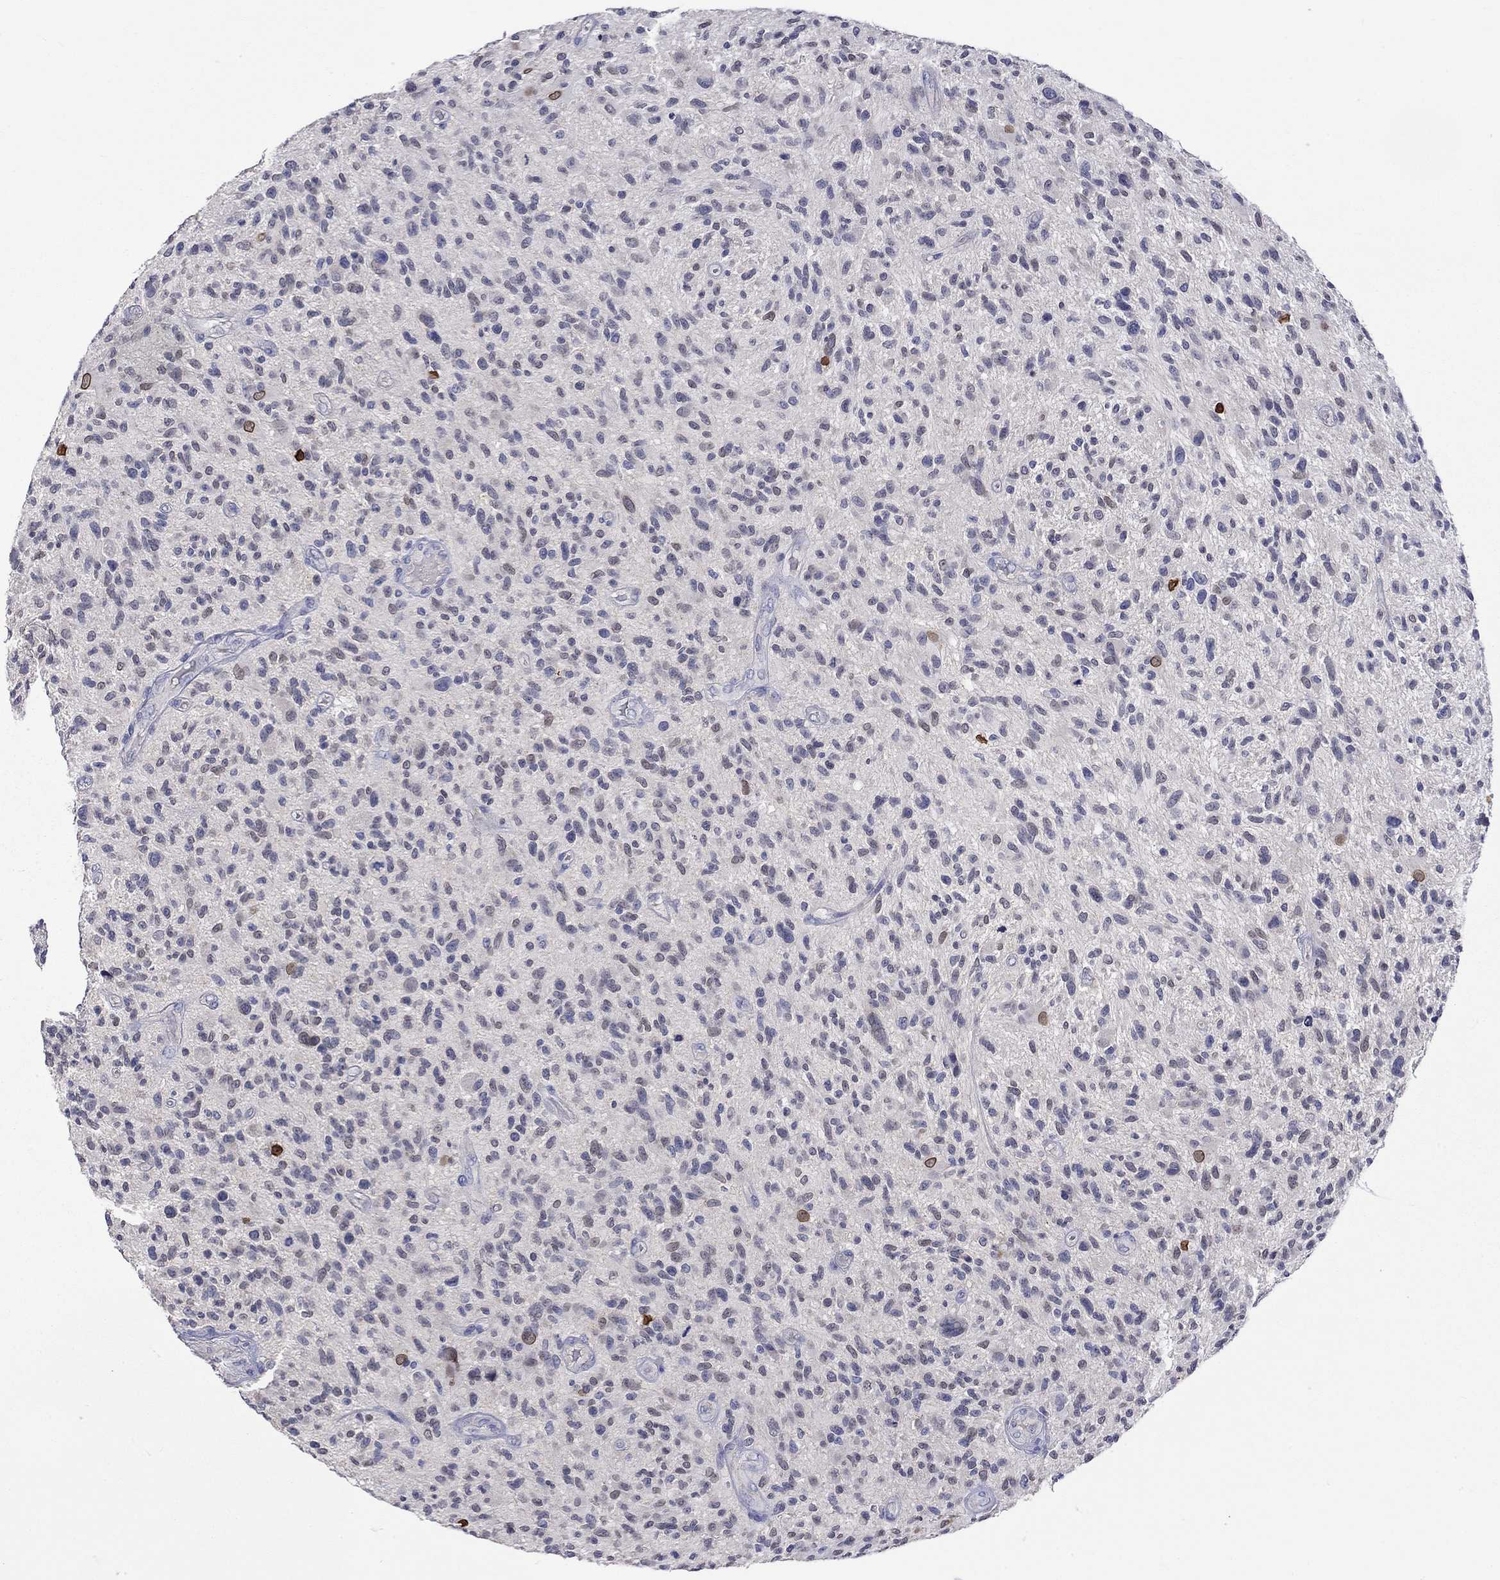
{"staining": {"intensity": "negative", "quantity": "none", "location": "none"}, "tissue": "glioma", "cell_type": "Tumor cells", "image_type": "cancer", "snomed": [{"axis": "morphology", "description": "Glioma, malignant, High grade"}, {"axis": "topography", "description": "Brain"}], "caption": "Tumor cells show no significant positivity in high-grade glioma (malignant). The staining is performed using DAB (3,3'-diaminobenzidine) brown chromogen with nuclei counter-stained in using hematoxylin.", "gene": "LRFN4", "patient": {"sex": "male", "age": 47}}